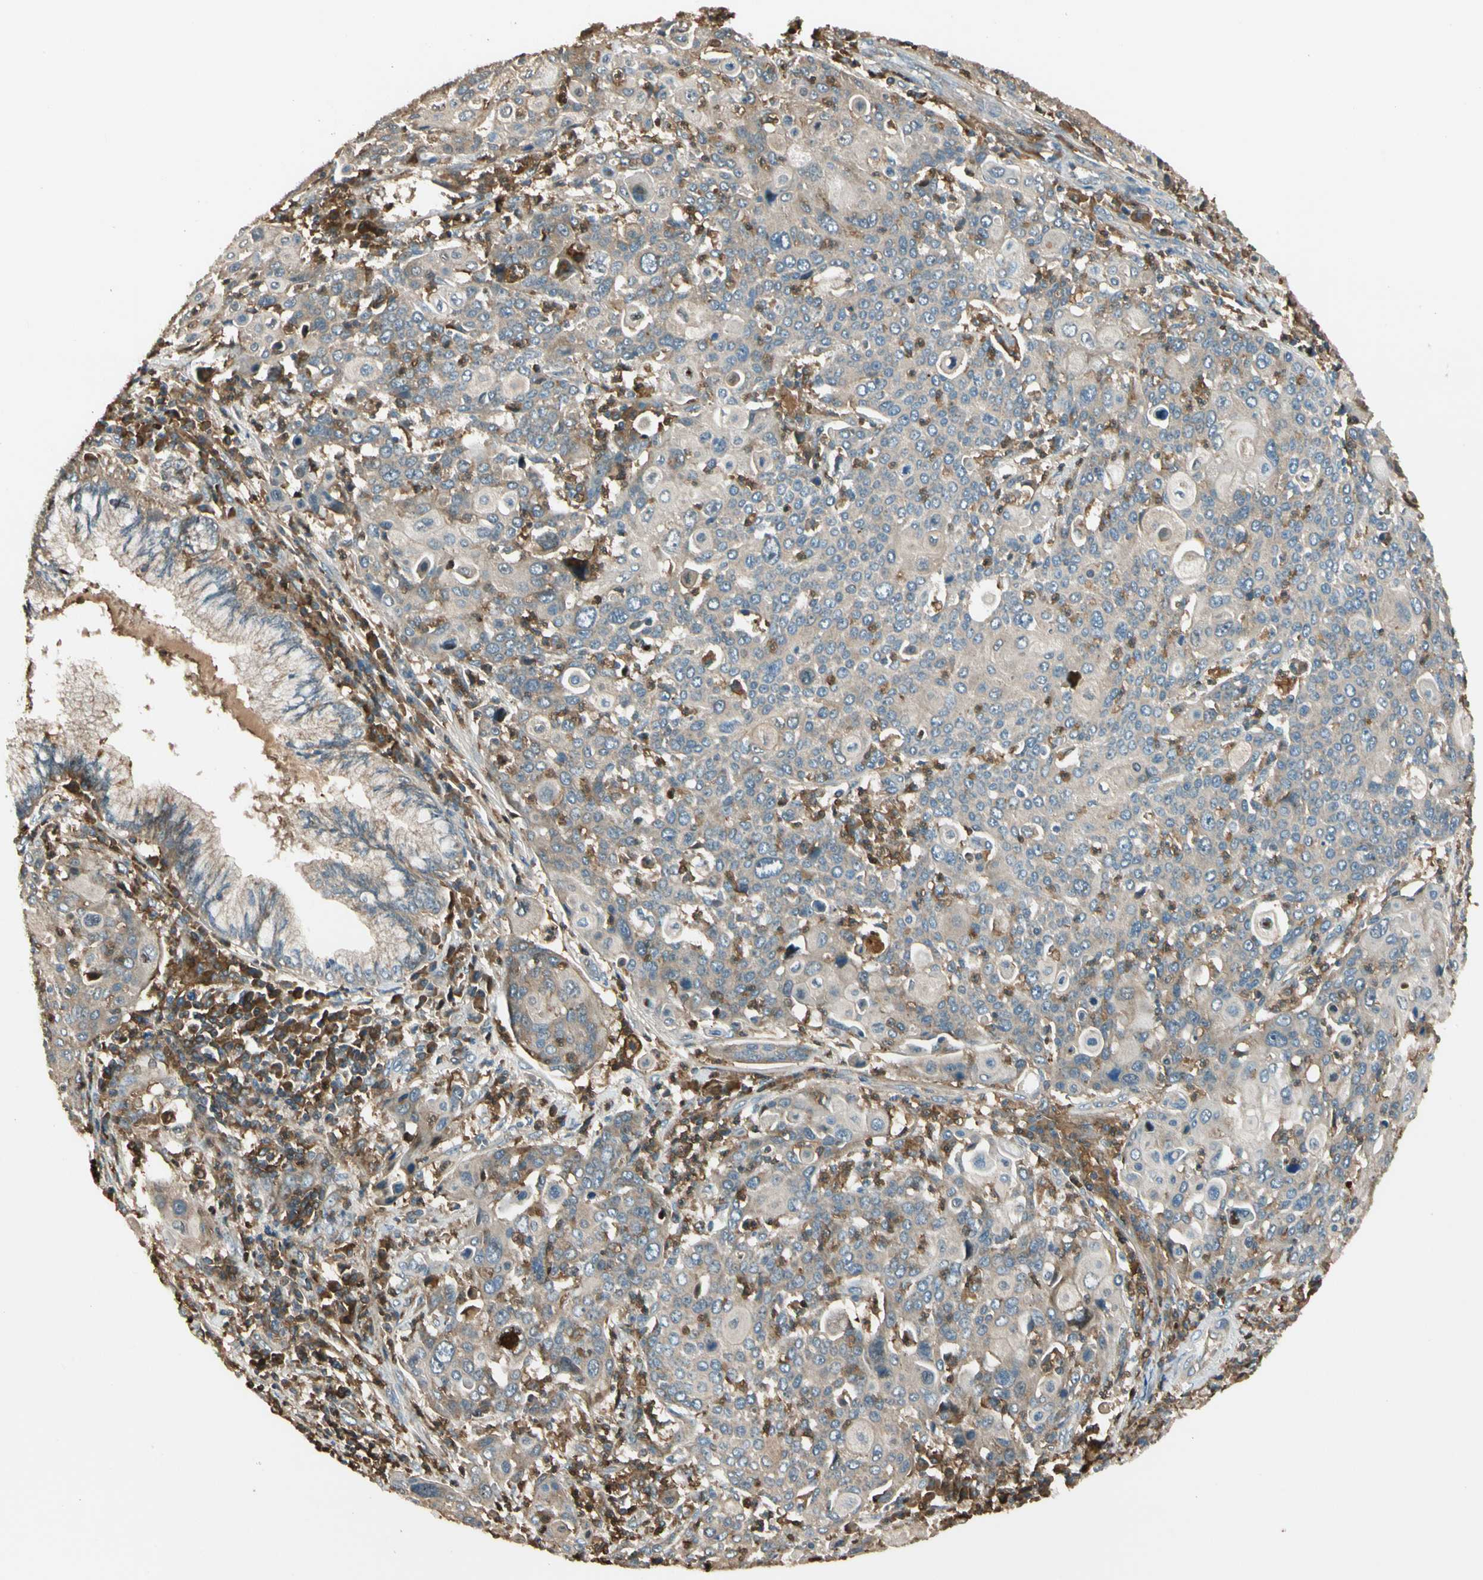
{"staining": {"intensity": "weak", "quantity": ">75%", "location": "cytoplasmic/membranous"}, "tissue": "cervical cancer", "cell_type": "Tumor cells", "image_type": "cancer", "snomed": [{"axis": "morphology", "description": "Squamous cell carcinoma, NOS"}, {"axis": "topography", "description": "Cervix"}], "caption": "Squamous cell carcinoma (cervical) stained with IHC displays weak cytoplasmic/membranous expression in approximately >75% of tumor cells. (DAB (3,3'-diaminobenzidine) = brown stain, brightfield microscopy at high magnification).", "gene": "STX11", "patient": {"sex": "female", "age": 40}}